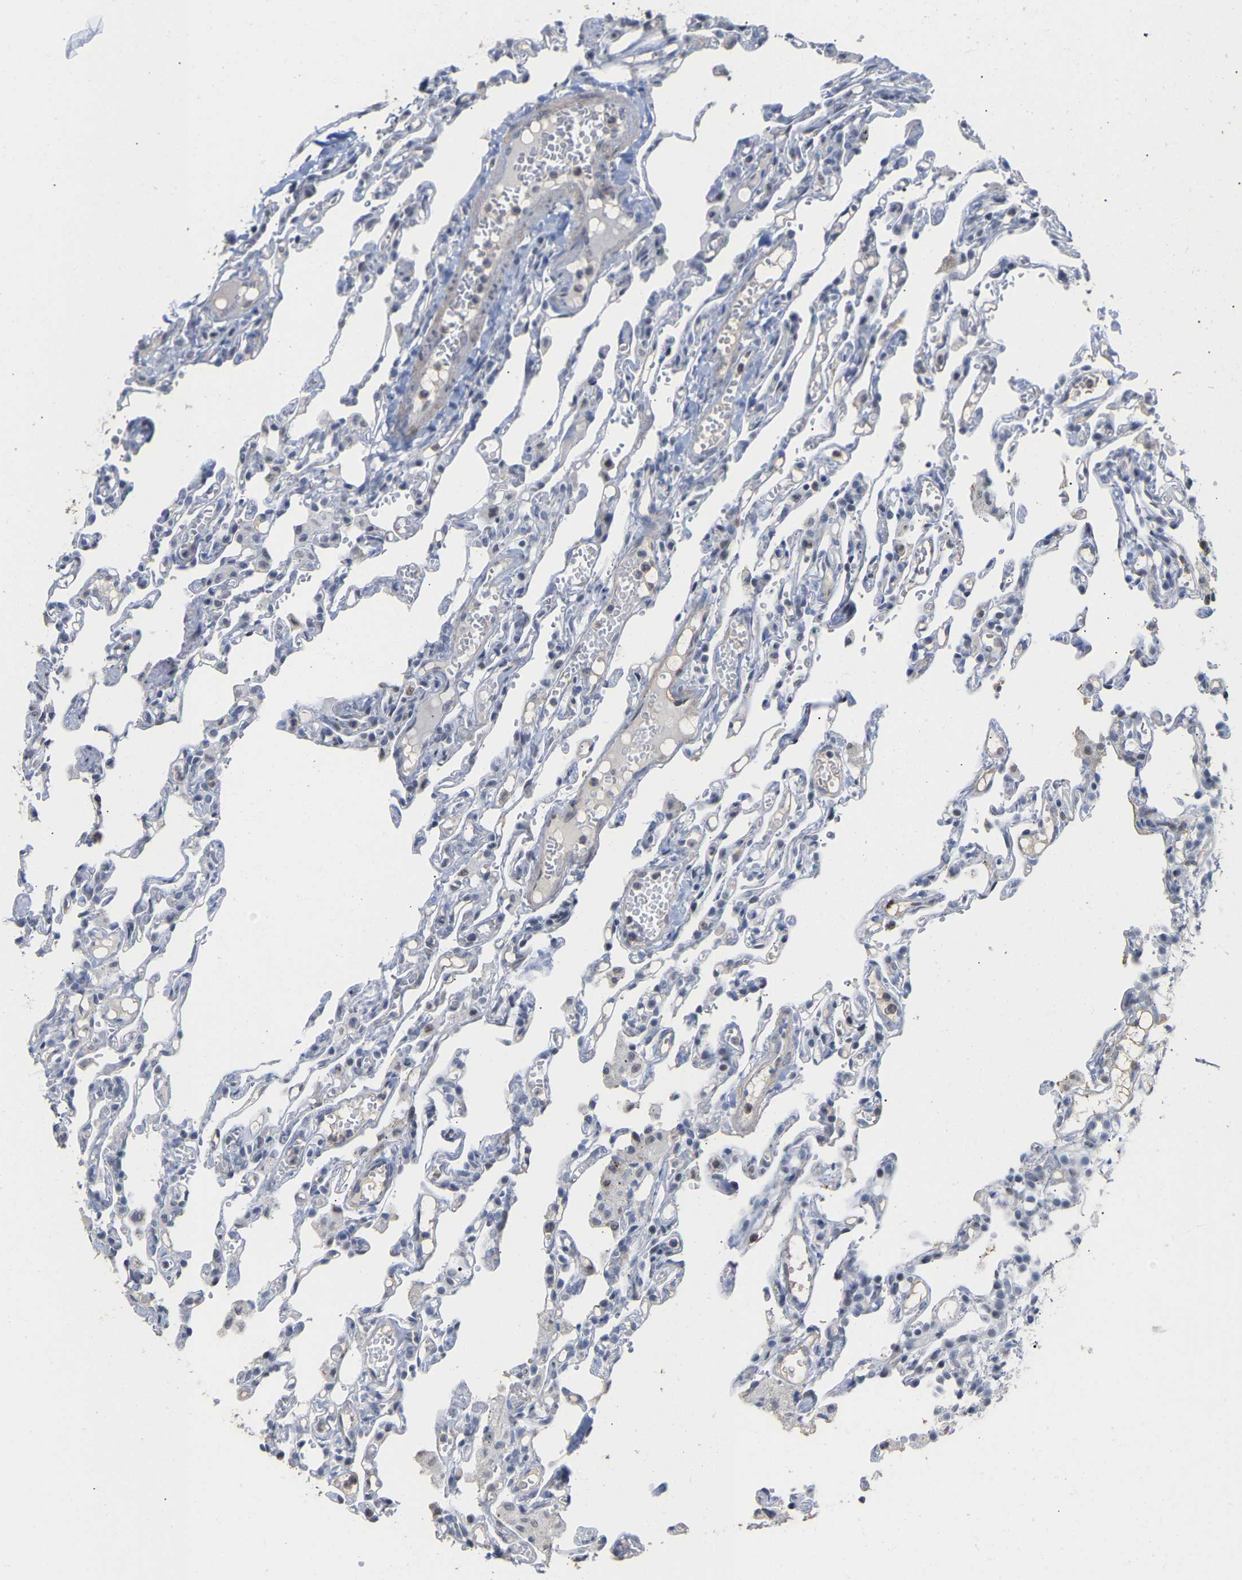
{"staining": {"intensity": "negative", "quantity": "none", "location": "none"}, "tissue": "lung", "cell_type": "Alveolar cells", "image_type": "normal", "snomed": [{"axis": "morphology", "description": "Normal tissue, NOS"}, {"axis": "topography", "description": "Lung"}], "caption": "Micrograph shows no significant protein staining in alveolar cells of normal lung. Brightfield microscopy of IHC stained with DAB (brown) and hematoxylin (blue), captured at high magnification.", "gene": "AMPH", "patient": {"sex": "male", "age": 21}}